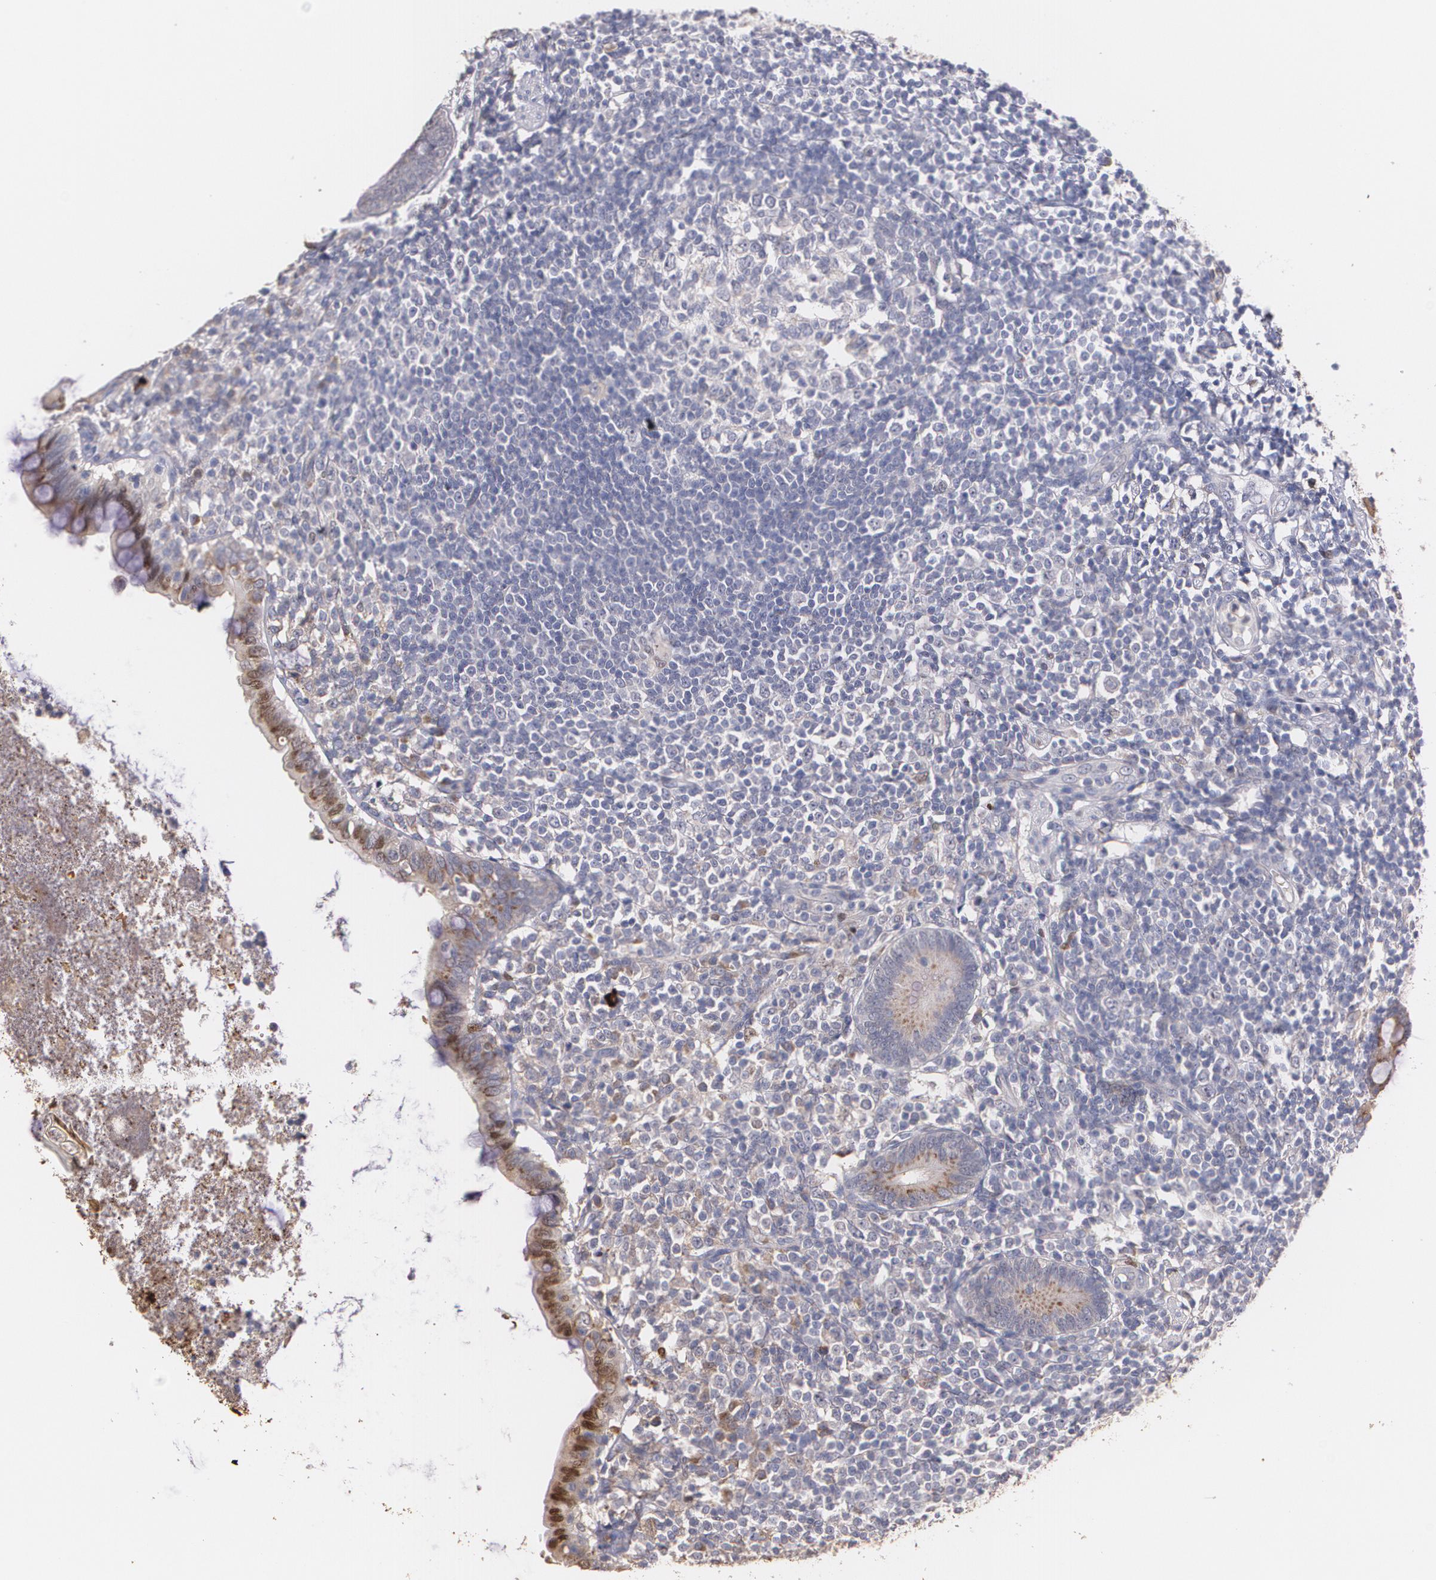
{"staining": {"intensity": "moderate", "quantity": ">75%", "location": "cytoplasmic/membranous"}, "tissue": "appendix", "cell_type": "Glandular cells", "image_type": "normal", "snomed": [{"axis": "morphology", "description": "Normal tissue, NOS"}, {"axis": "topography", "description": "Appendix"}], "caption": "Benign appendix displays moderate cytoplasmic/membranous positivity in approximately >75% of glandular cells, visualized by immunohistochemistry. Using DAB (brown) and hematoxylin (blue) stains, captured at high magnification using brightfield microscopy.", "gene": "ATF3", "patient": {"sex": "female", "age": 66}}